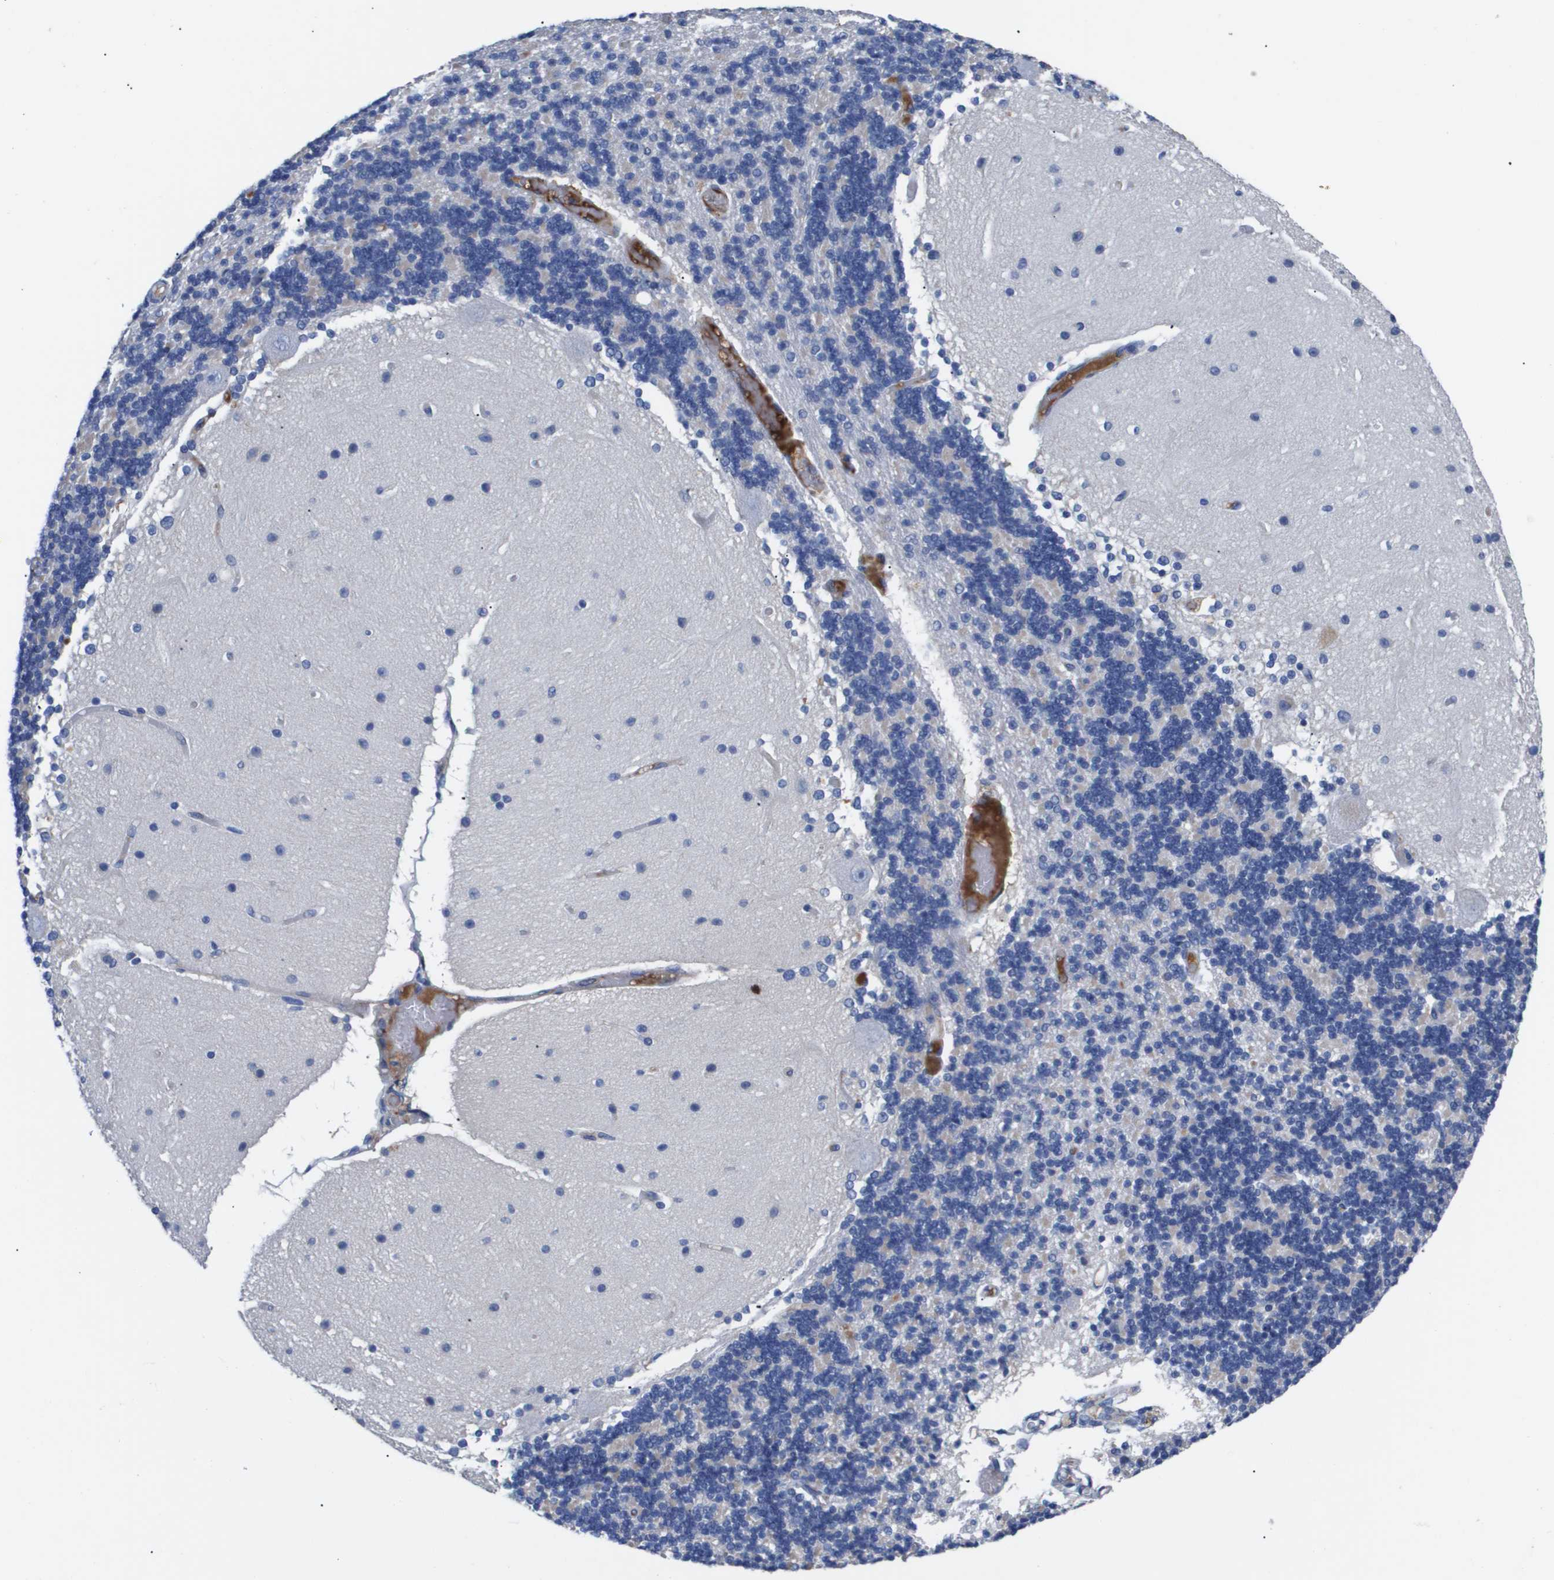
{"staining": {"intensity": "negative", "quantity": "none", "location": "none"}, "tissue": "cerebellum", "cell_type": "Cells in granular layer", "image_type": "normal", "snomed": [{"axis": "morphology", "description": "Normal tissue, NOS"}, {"axis": "topography", "description": "Cerebellum"}], "caption": "High magnification brightfield microscopy of benign cerebellum stained with DAB (3,3'-diaminobenzidine) (brown) and counterstained with hematoxylin (blue): cells in granular layer show no significant expression. The staining is performed using DAB brown chromogen with nuclei counter-stained in using hematoxylin.", "gene": "SERPINA6", "patient": {"sex": "female", "age": 54}}